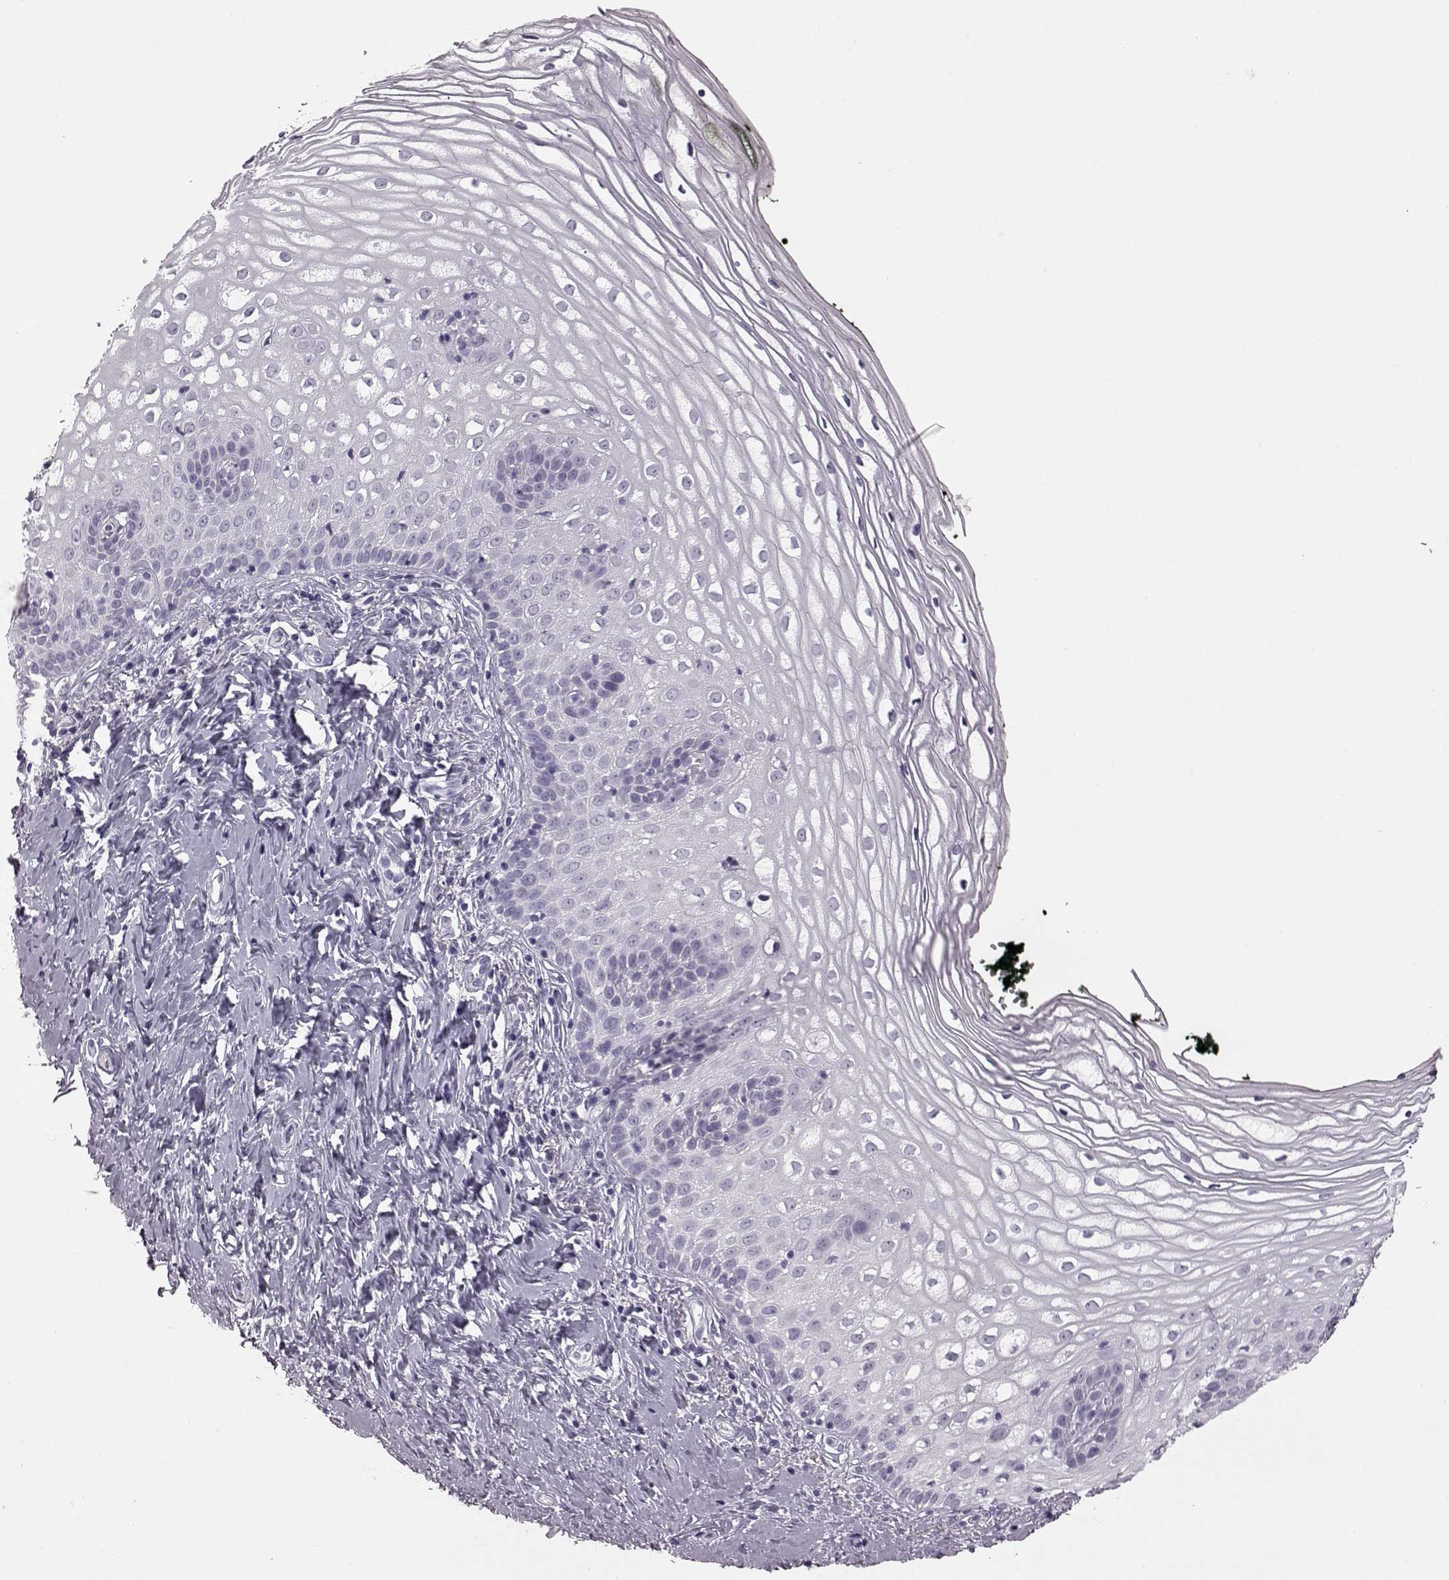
{"staining": {"intensity": "negative", "quantity": "none", "location": "none"}, "tissue": "vagina", "cell_type": "Squamous epithelial cells", "image_type": "normal", "snomed": [{"axis": "morphology", "description": "Normal tissue, NOS"}, {"axis": "topography", "description": "Vagina"}], "caption": "Immunohistochemical staining of normal vagina shows no significant positivity in squamous epithelial cells.", "gene": "AIPL1", "patient": {"sex": "female", "age": 47}}